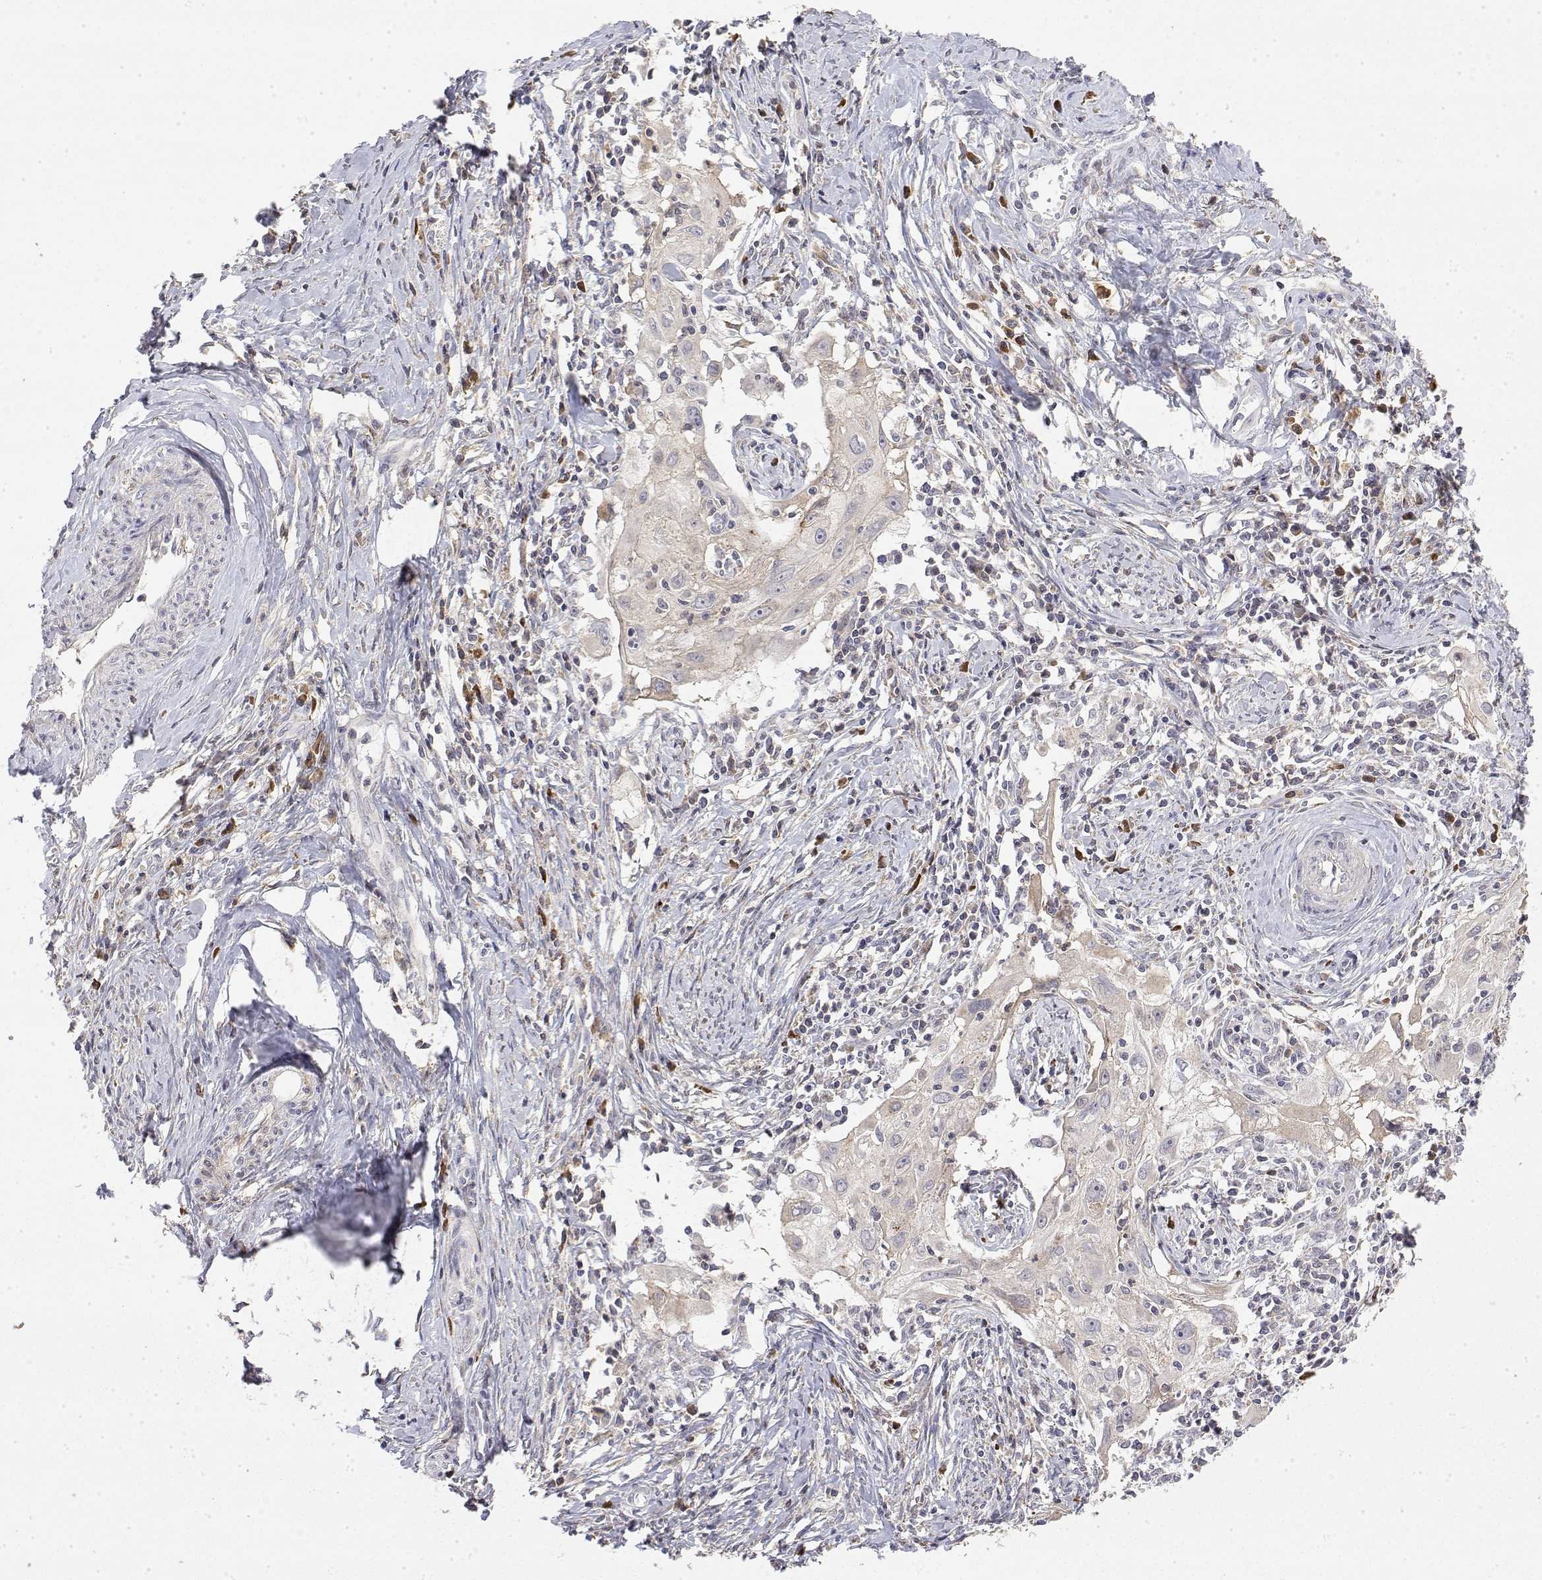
{"staining": {"intensity": "negative", "quantity": "none", "location": "none"}, "tissue": "cervical cancer", "cell_type": "Tumor cells", "image_type": "cancer", "snomed": [{"axis": "morphology", "description": "Squamous cell carcinoma, NOS"}, {"axis": "topography", "description": "Cervix"}], "caption": "There is no significant expression in tumor cells of squamous cell carcinoma (cervical).", "gene": "IGFBP4", "patient": {"sex": "female", "age": 30}}